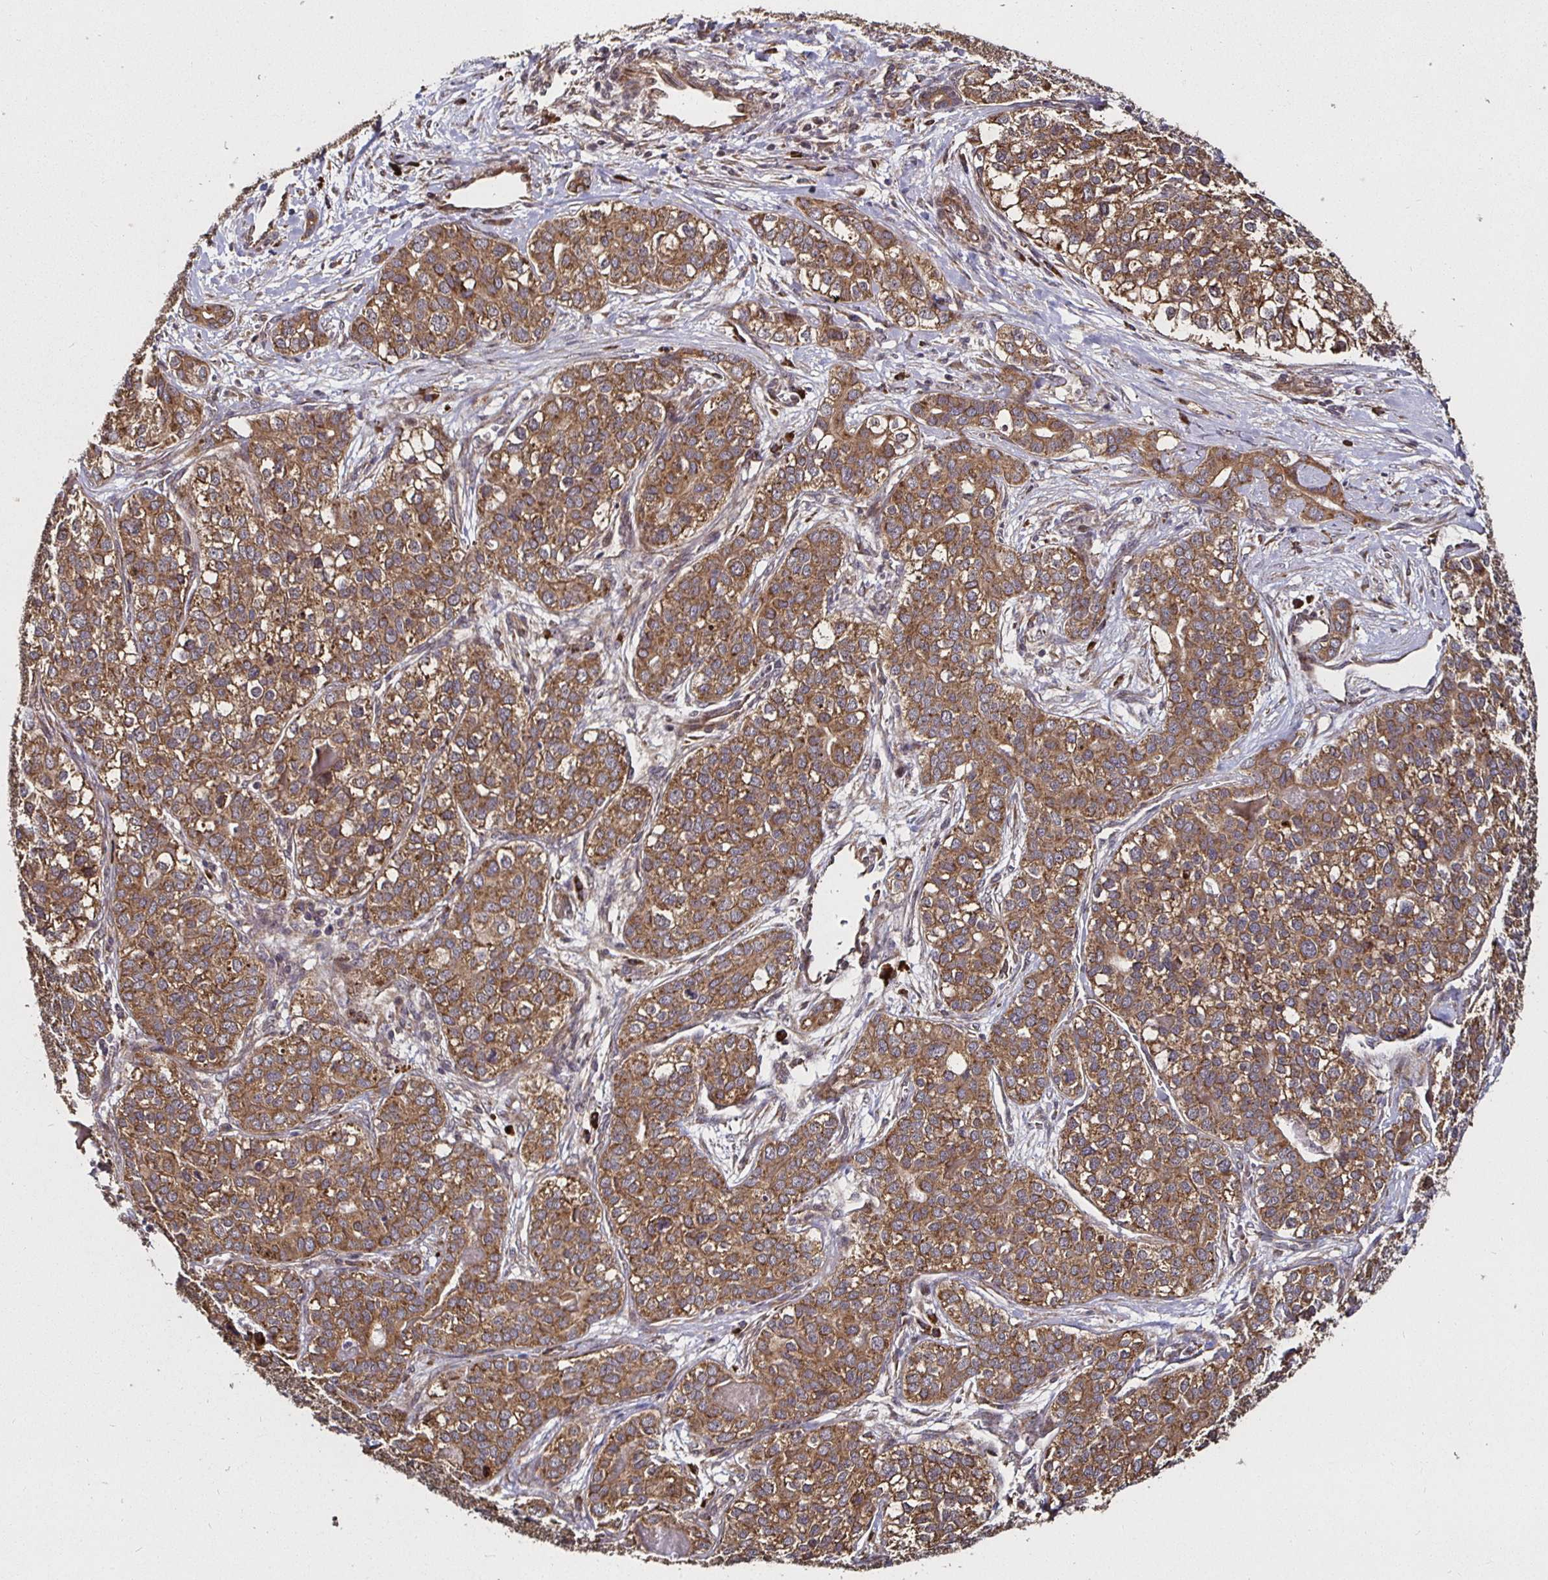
{"staining": {"intensity": "moderate", "quantity": ">75%", "location": "cytoplasmic/membranous"}, "tissue": "liver cancer", "cell_type": "Tumor cells", "image_type": "cancer", "snomed": [{"axis": "morphology", "description": "Cholangiocarcinoma"}, {"axis": "topography", "description": "Liver"}], "caption": "High-power microscopy captured an immunohistochemistry histopathology image of cholangiocarcinoma (liver), revealing moderate cytoplasmic/membranous staining in approximately >75% of tumor cells.", "gene": "MLST8", "patient": {"sex": "male", "age": 56}}